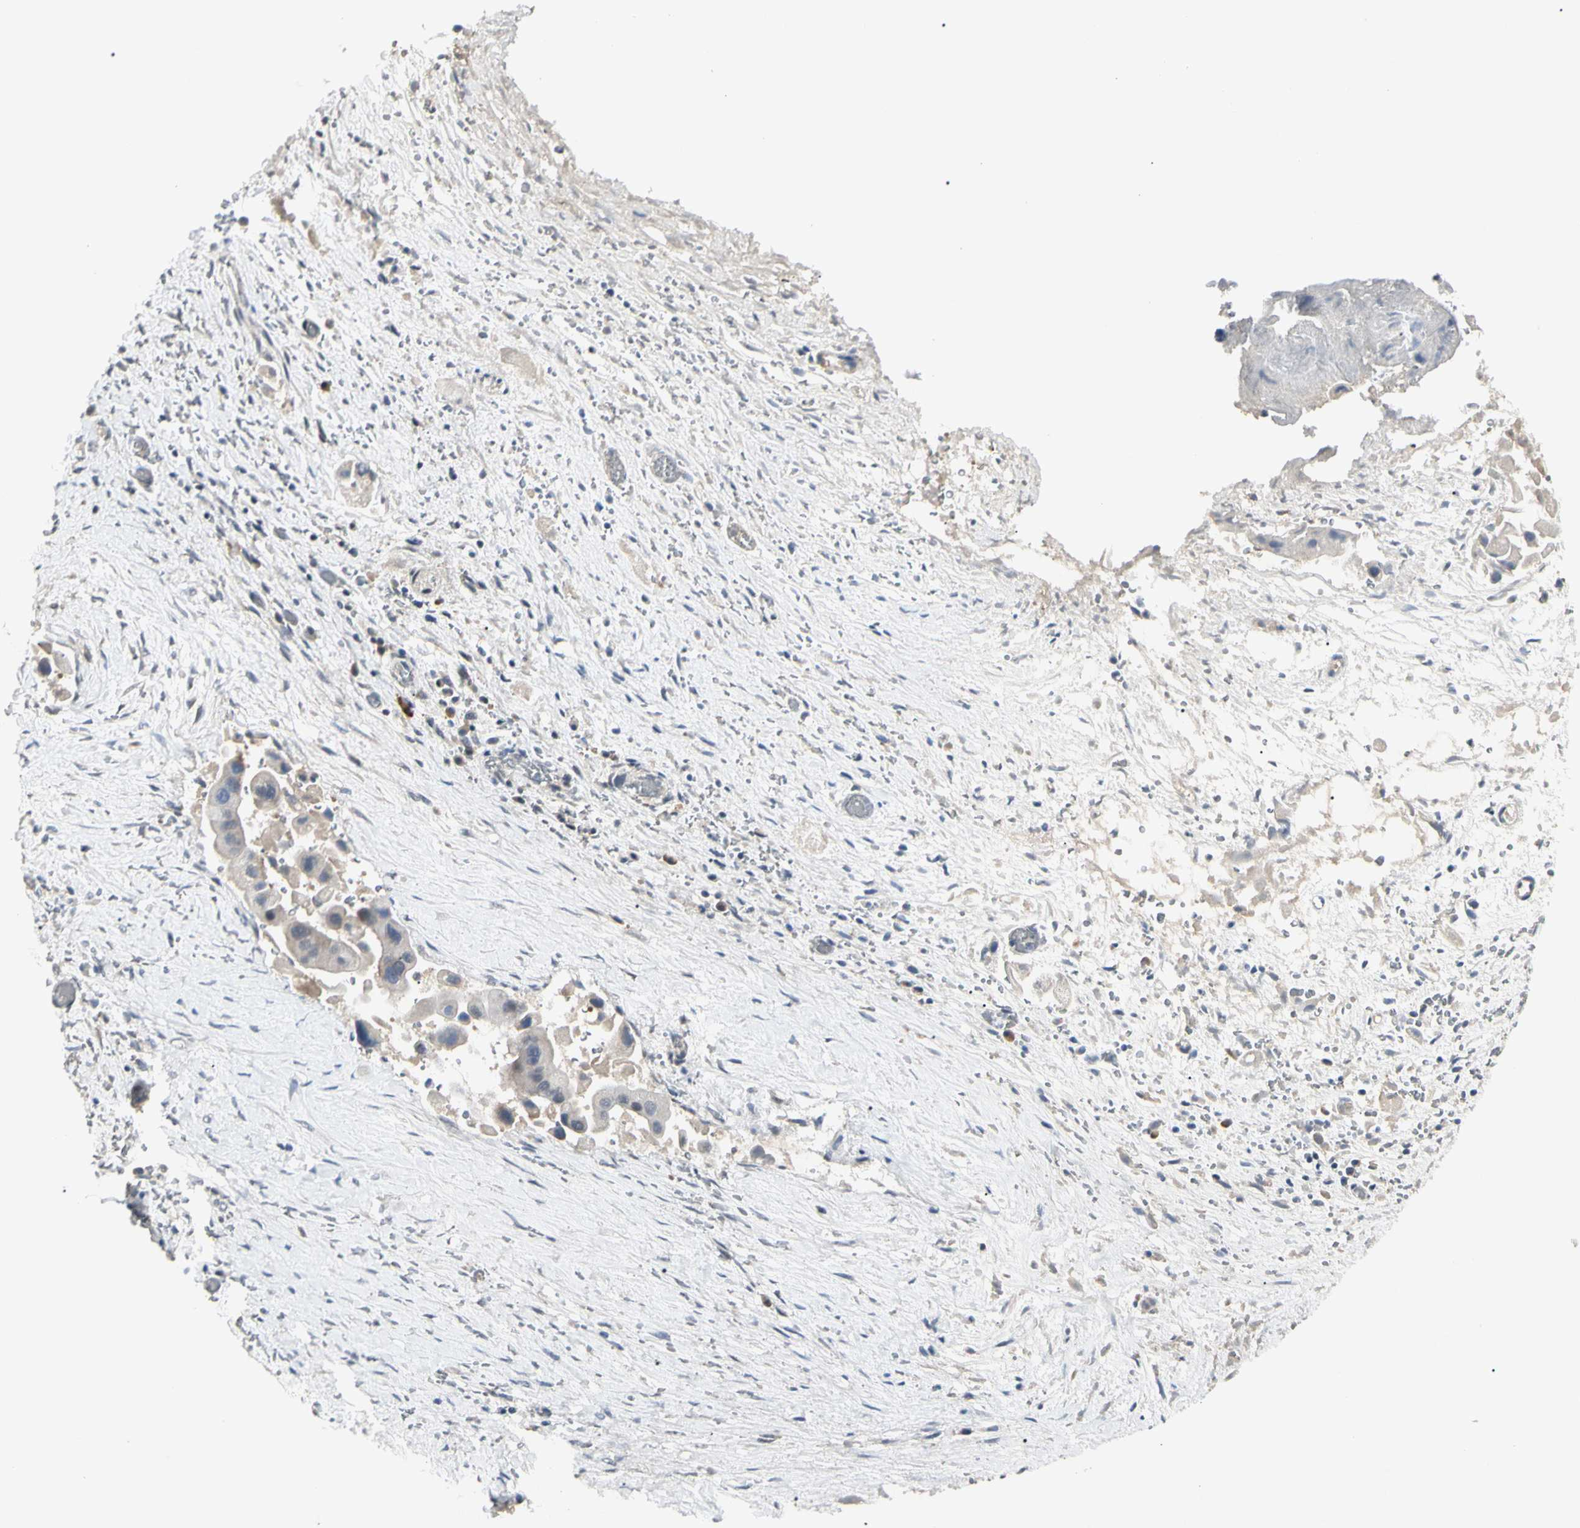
{"staining": {"intensity": "moderate", "quantity": "<25%", "location": "cytoplasmic/membranous"}, "tissue": "liver cancer", "cell_type": "Tumor cells", "image_type": "cancer", "snomed": [{"axis": "morphology", "description": "Normal tissue, NOS"}, {"axis": "morphology", "description": "Cholangiocarcinoma"}, {"axis": "topography", "description": "Liver"}, {"axis": "topography", "description": "Peripheral nerve tissue"}], "caption": "The image exhibits staining of liver cholangiocarcinoma, revealing moderate cytoplasmic/membranous protein positivity (brown color) within tumor cells.", "gene": "GREM1", "patient": {"sex": "male", "age": 50}}